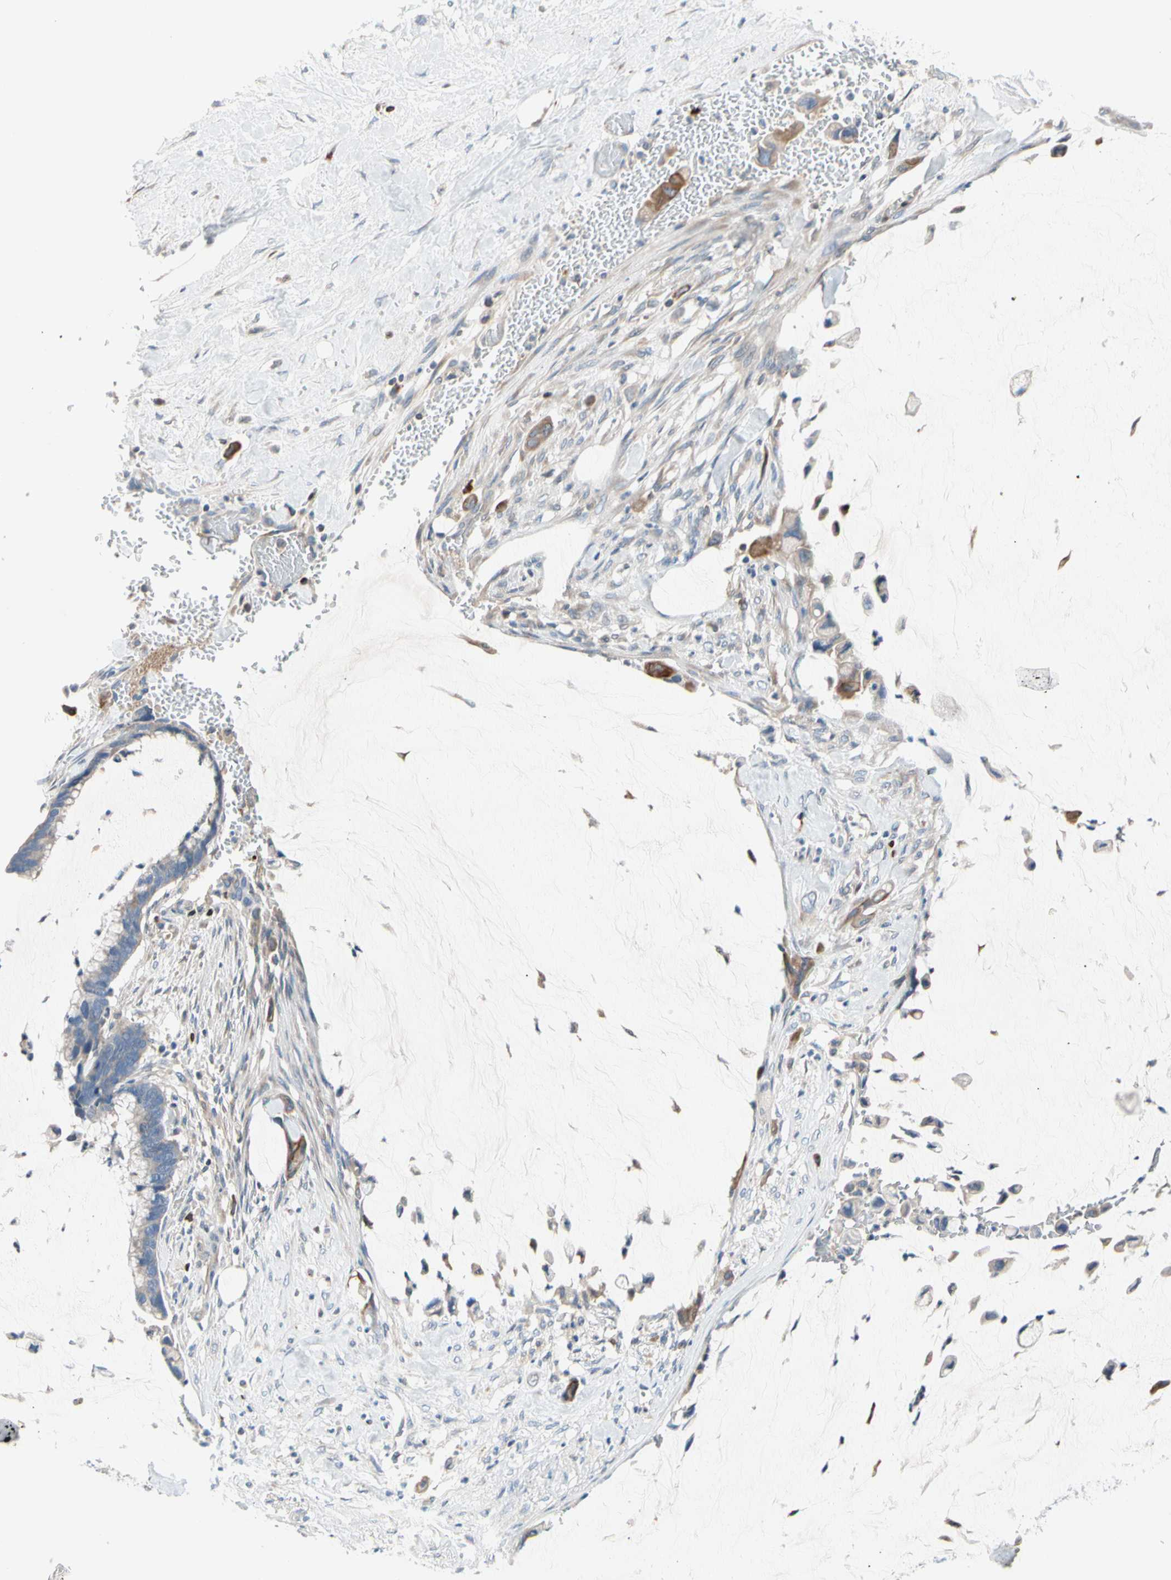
{"staining": {"intensity": "negative", "quantity": "none", "location": "none"}, "tissue": "pancreatic cancer", "cell_type": "Tumor cells", "image_type": "cancer", "snomed": [{"axis": "morphology", "description": "Adenocarcinoma, NOS"}, {"axis": "topography", "description": "Pancreas"}], "caption": "Protein analysis of adenocarcinoma (pancreatic) shows no significant positivity in tumor cells.", "gene": "MAP3K3", "patient": {"sex": "male", "age": 41}}